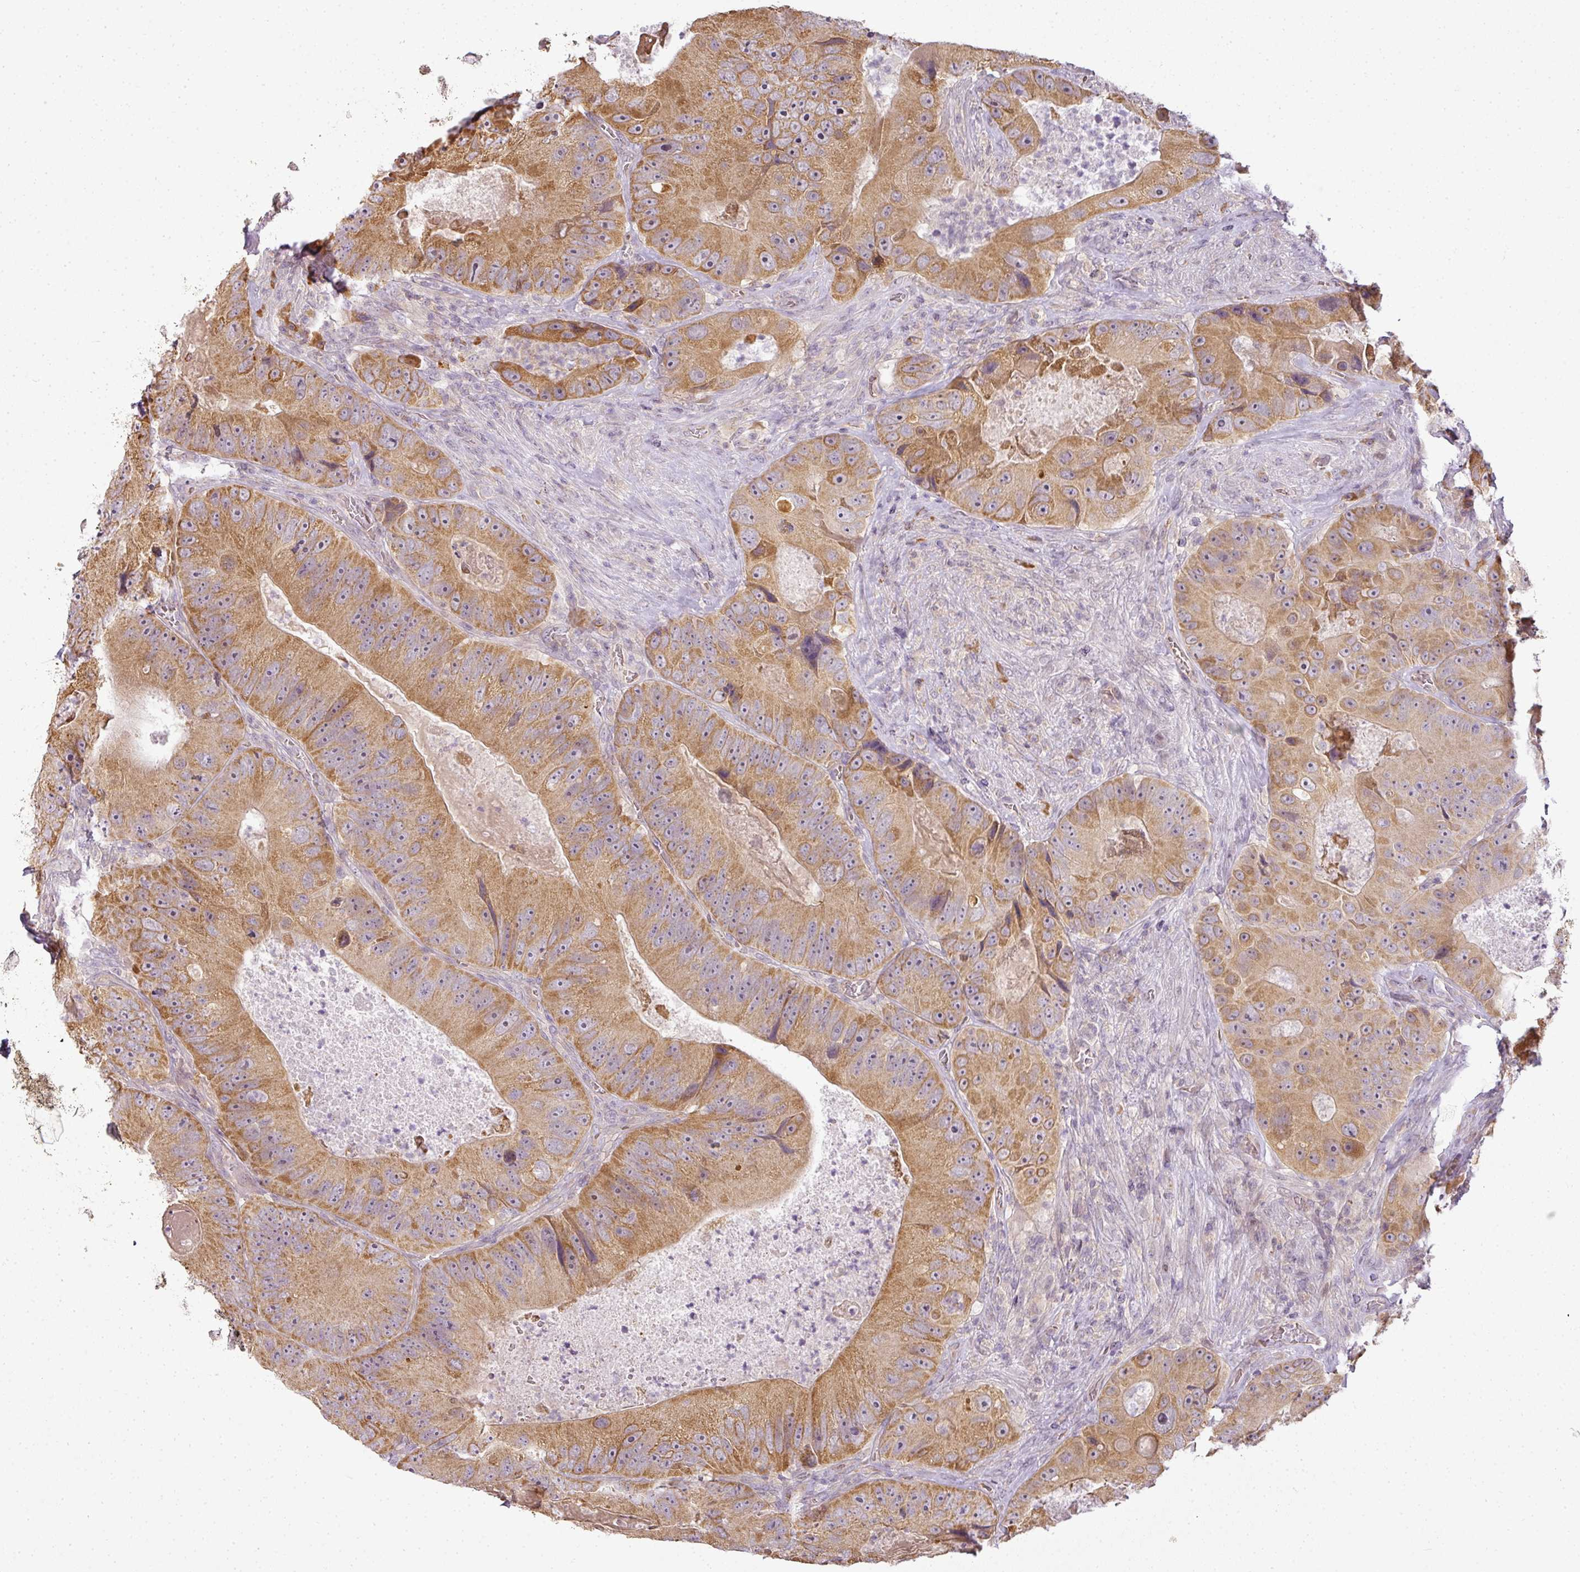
{"staining": {"intensity": "moderate", "quantity": ">75%", "location": "cytoplasmic/membranous"}, "tissue": "colorectal cancer", "cell_type": "Tumor cells", "image_type": "cancer", "snomed": [{"axis": "morphology", "description": "Adenocarcinoma, NOS"}, {"axis": "topography", "description": "Colon"}], "caption": "Adenocarcinoma (colorectal) stained for a protein (brown) displays moderate cytoplasmic/membranous positive positivity in approximately >75% of tumor cells.", "gene": "LY75", "patient": {"sex": "female", "age": 86}}